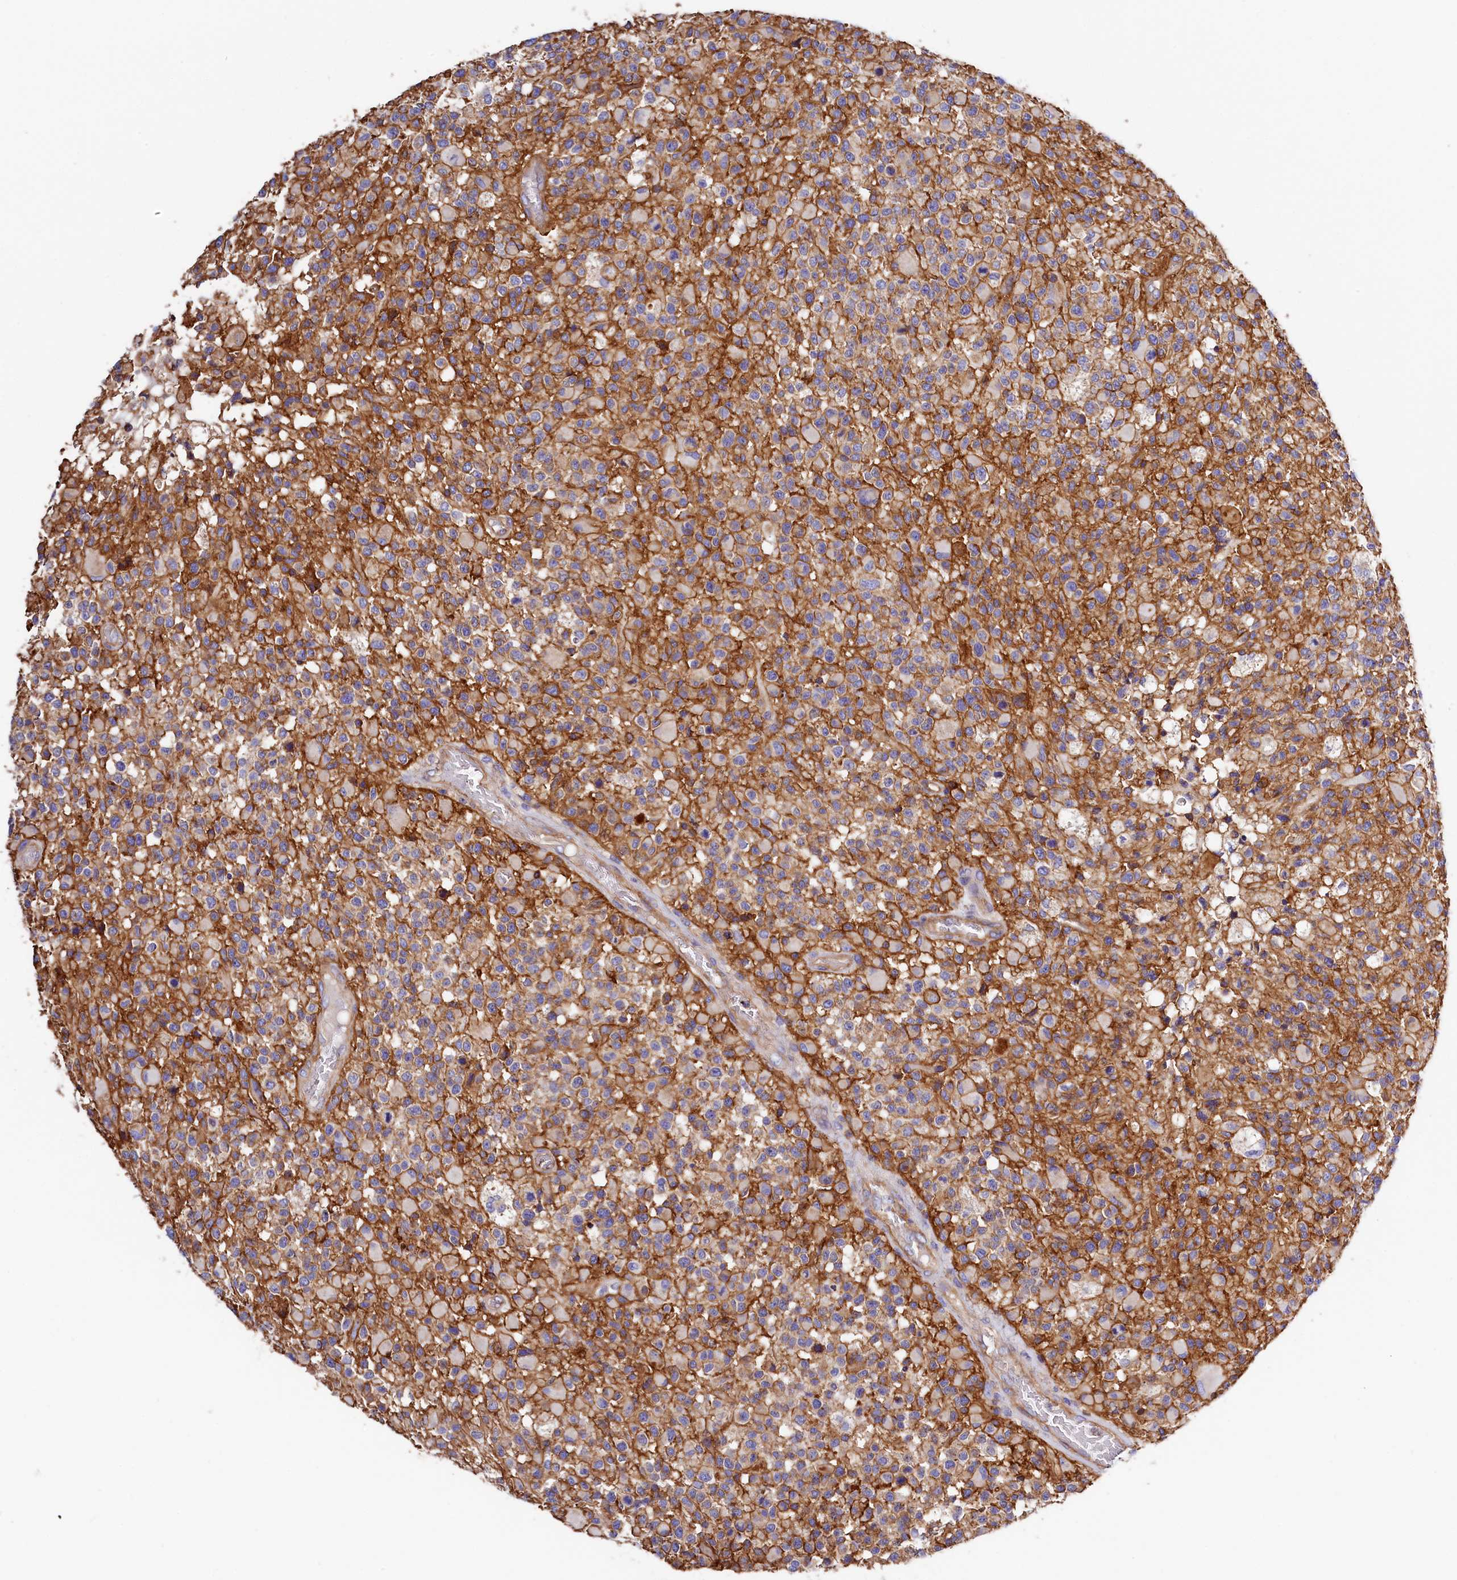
{"staining": {"intensity": "moderate", "quantity": "<25%", "location": "cytoplasmic/membranous"}, "tissue": "glioma", "cell_type": "Tumor cells", "image_type": "cancer", "snomed": [{"axis": "morphology", "description": "Glioma, malignant, High grade"}, {"axis": "morphology", "description": "Glioblastoma, NOS"}, {"axis": "topography", "description": "Brain"}], "caption": "High-power microscopy captured an immunohistochemistry (IHC) image of glioma, revealing moderate cytoplasmic/membranous positivity in approximately <25% of tumor cells.", "gene": "ATP2B4", "patient": {"sex": "male", "age": 60}}